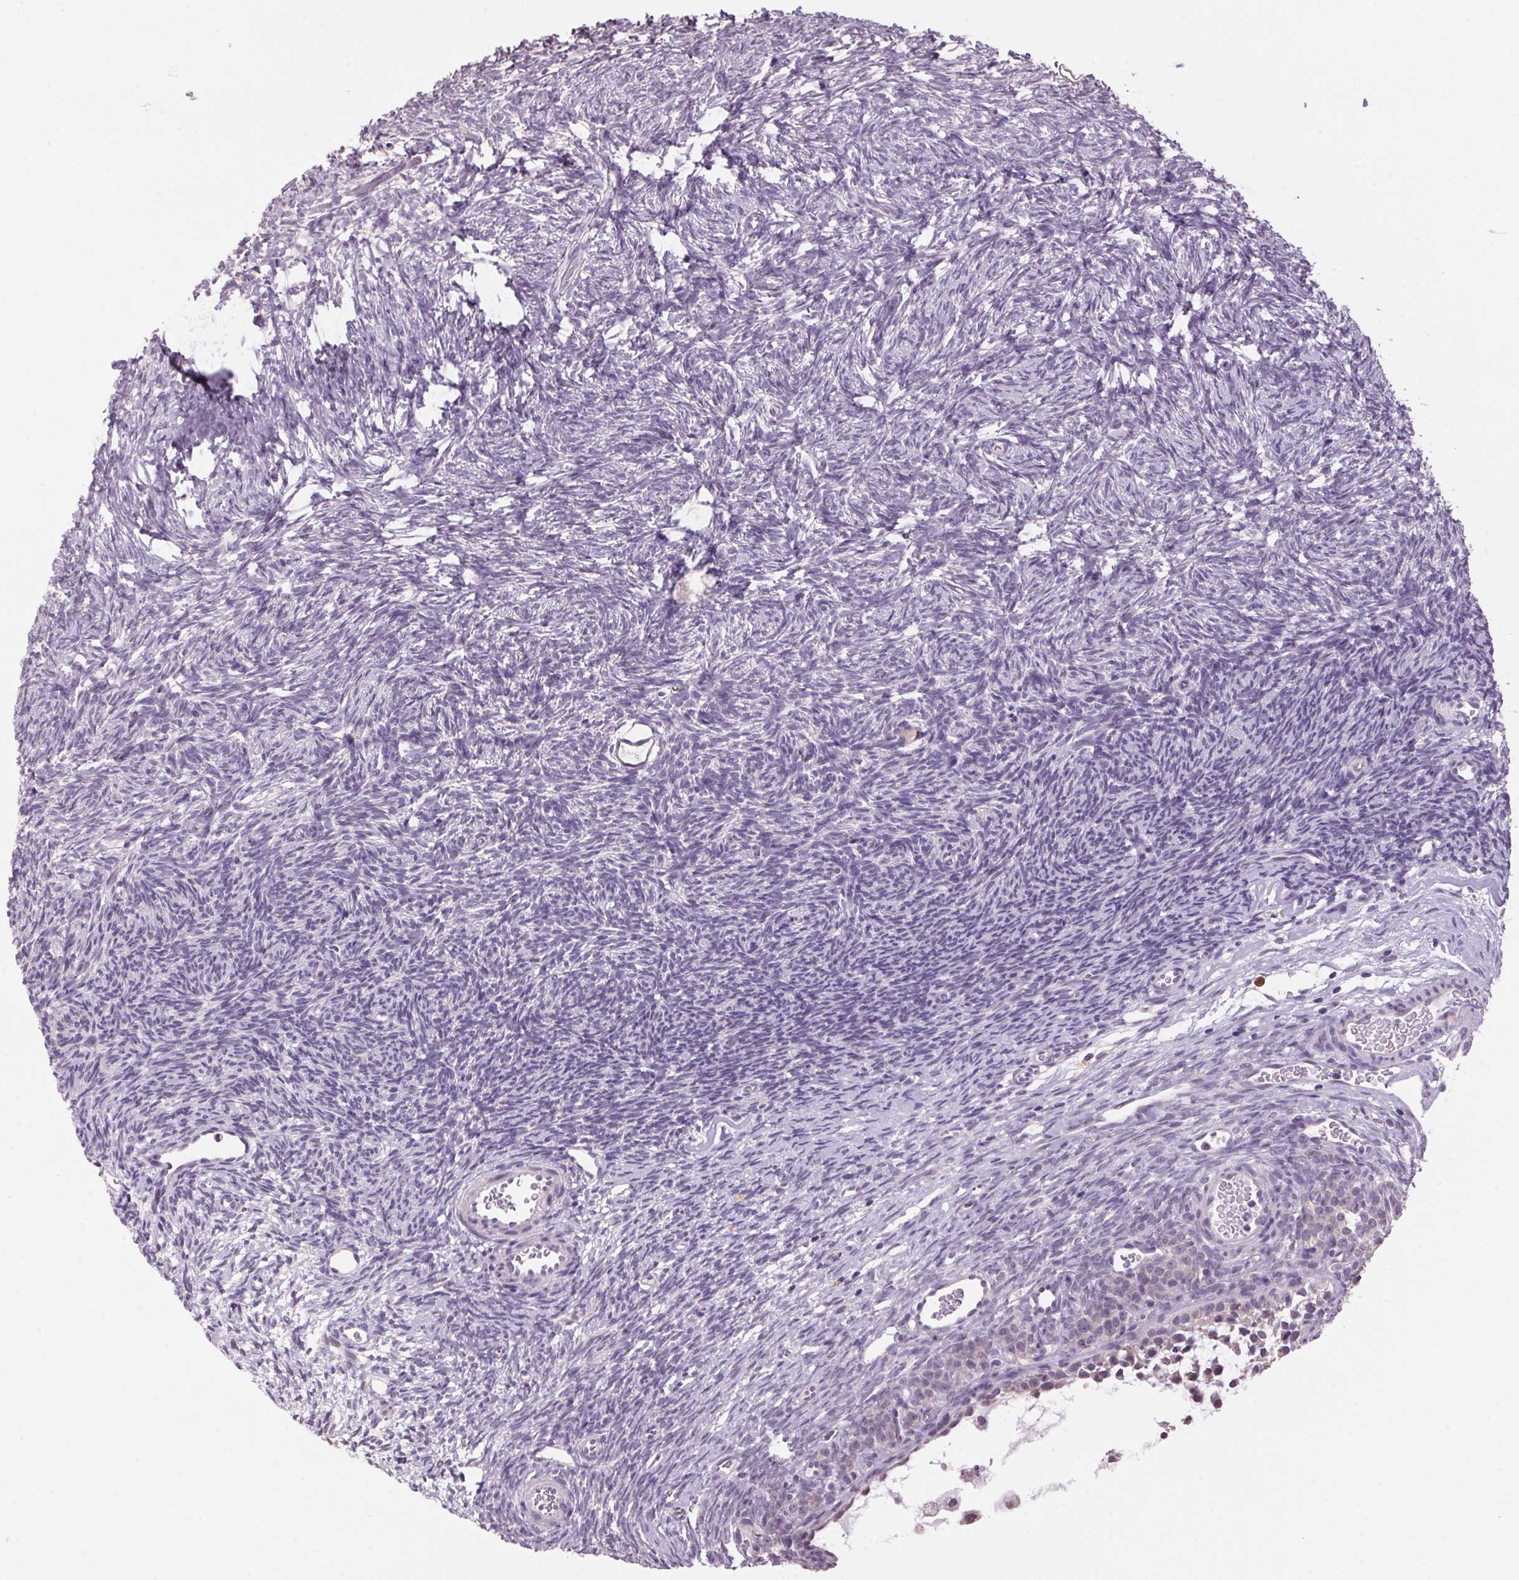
{"staining": {"intensity": "negative", "quantity": "none", "location": "none"}, "tissue": "ovary", "cell_type": "Follicle cells", "image_type": "normal", "snomed": [{"axis": "morphology", "description": "Normal tissue, NOS"}, {"axis": "topography", "description": "Ovary"}], "caption": "Ovary was stained to show a protein in brown. There is no significant staining in follicle cells. (Stains: DAB IHC with hematoxylin counter stain, Microscopy: brightfield microscopy at high magnification).", "gene": "VWA3B", "patient": {"sex": "female", "age": 34}}